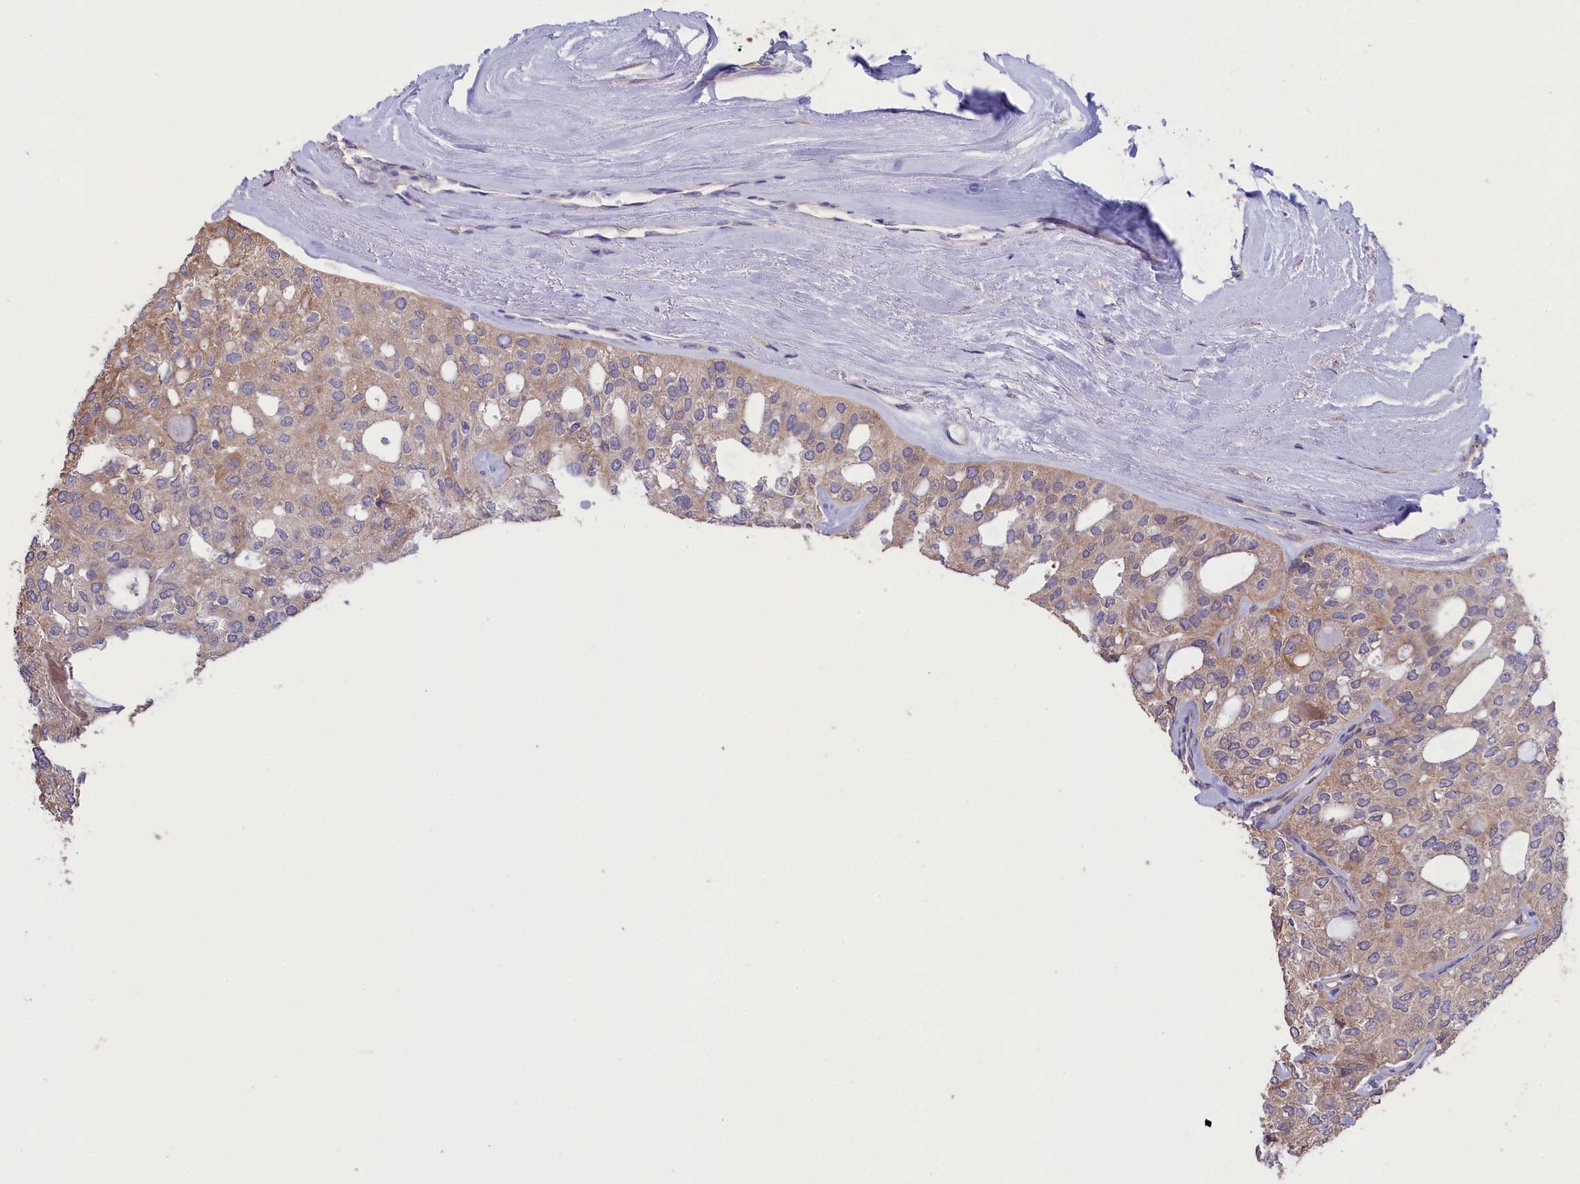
{"staining": {"intensity": "weak", "quantity": ">75%", "location": "cytoplasmic/membranous"}, "tissue": "thyroid cancer", "cell_type": "Tumor cells", "image_type": "cancer", "snomed": [{"axis": "morphology", "description": "Follicular adenoma carcinoma, NOS"}, {"axis": "topography", "description": "Thyroid gland"}], "caption": "Weak cytoplasmic/membranous positivity is appreciated in approximately >75% of tumor cells in thyroid cancer (follicular adenoma carcinoma).", "gene": "CYP2U1", "patient": {"sex": "male", "age": 75}}